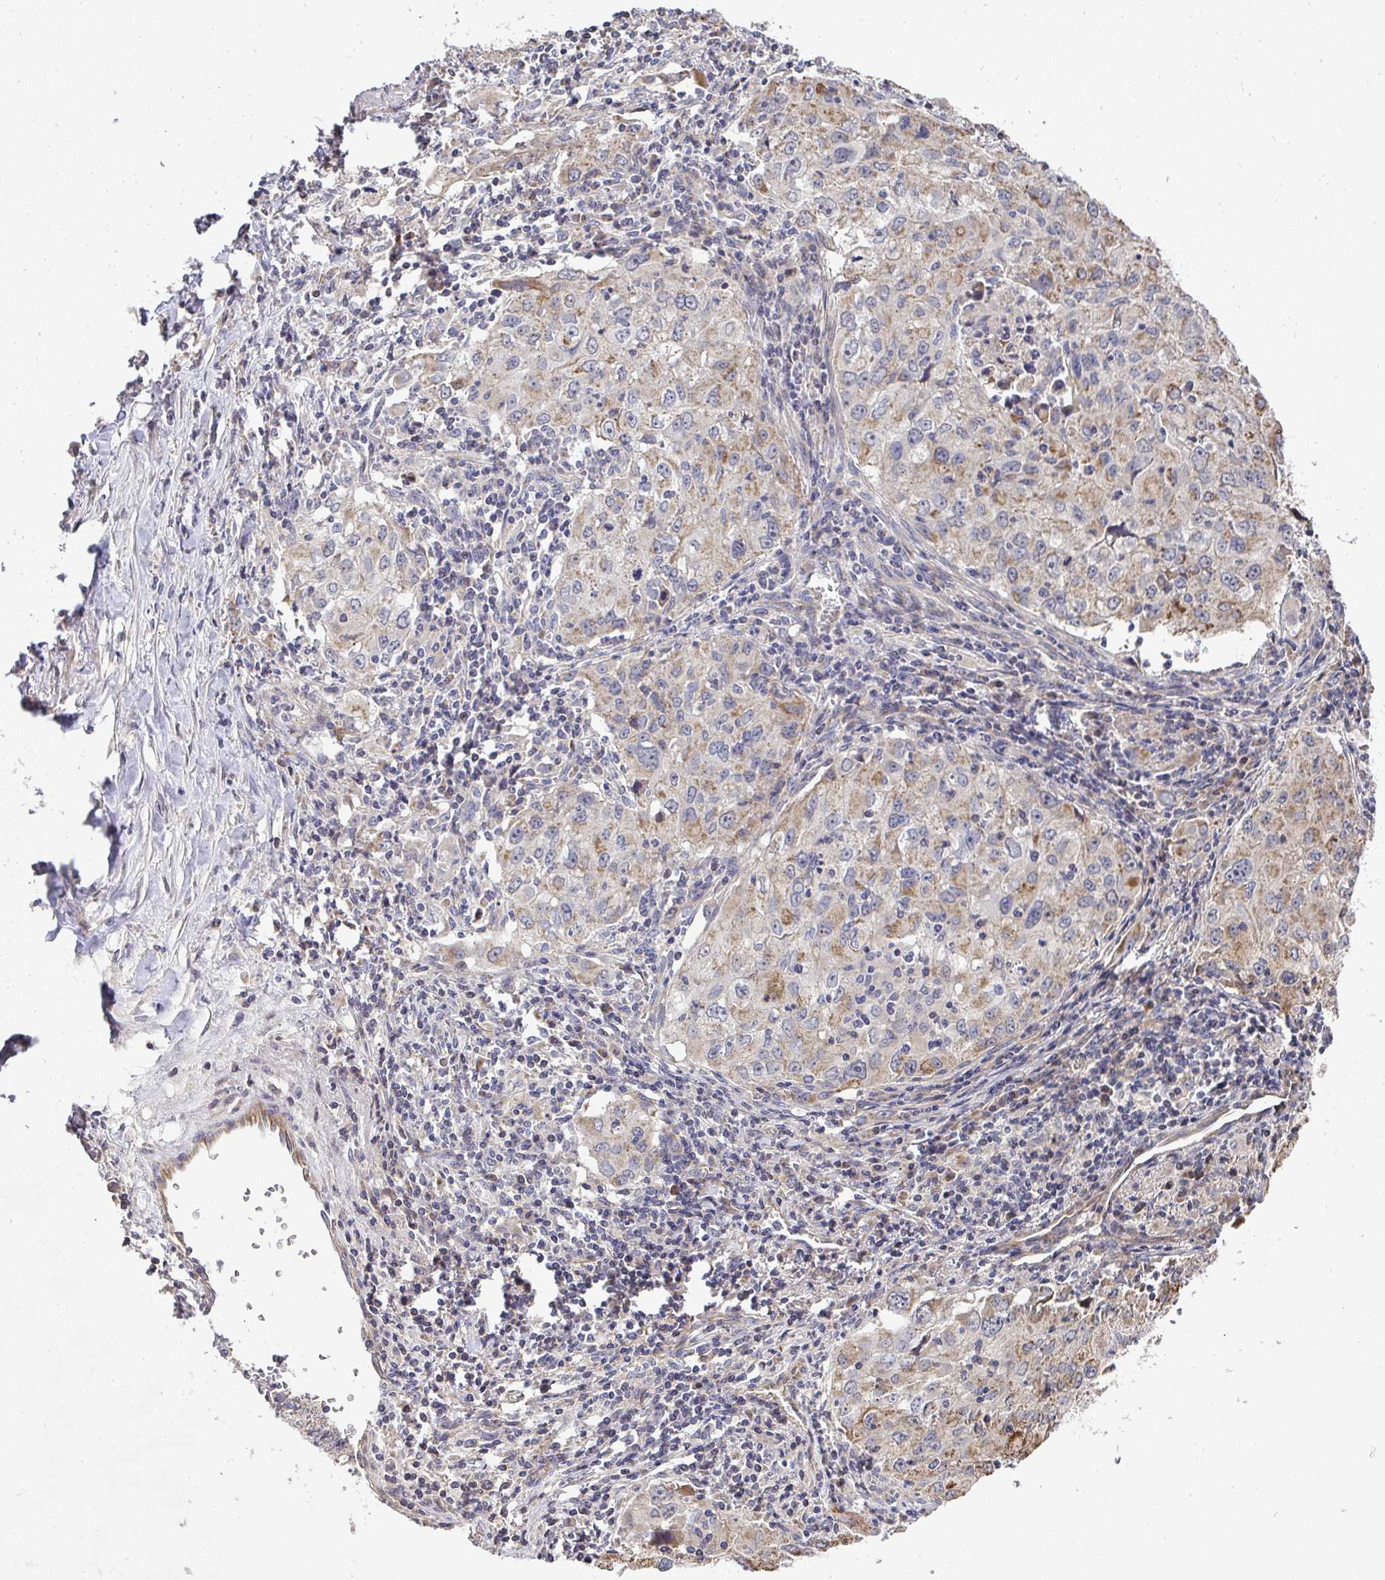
{"staining": {"intensity": "moderate", "quantity": "<25%", "location": "cytoplasmic/membranous"}, "tissue": "lung cancer", "cell_type": "Tumor cells", "image_type": "cancer", "snomed": [{"axis": "morphology", "description": "Adenocarcinoma, NOS"}, {"axis": "morphology", "description": "Adenocarcinoma, metastatic, NOS"}, {"axis": "topography", "description": "Lymph node"}, {"axis": "topography", "description": "Lung"}], "caption": "Immunohistochemical staining of lung metastatic adenocarcinoma reveals low levels of moderate cytoplasmic/membranous positivity in approximately <25% of tumor cells. The staining was performed using DAB (3,3'-diaminobenzidine), with brown indicating positive protein expression. Nuclei are stained blue with hematoxylin.", "gene": "AGTPBP1", "patient": {"sex": "female", "age": 42}}